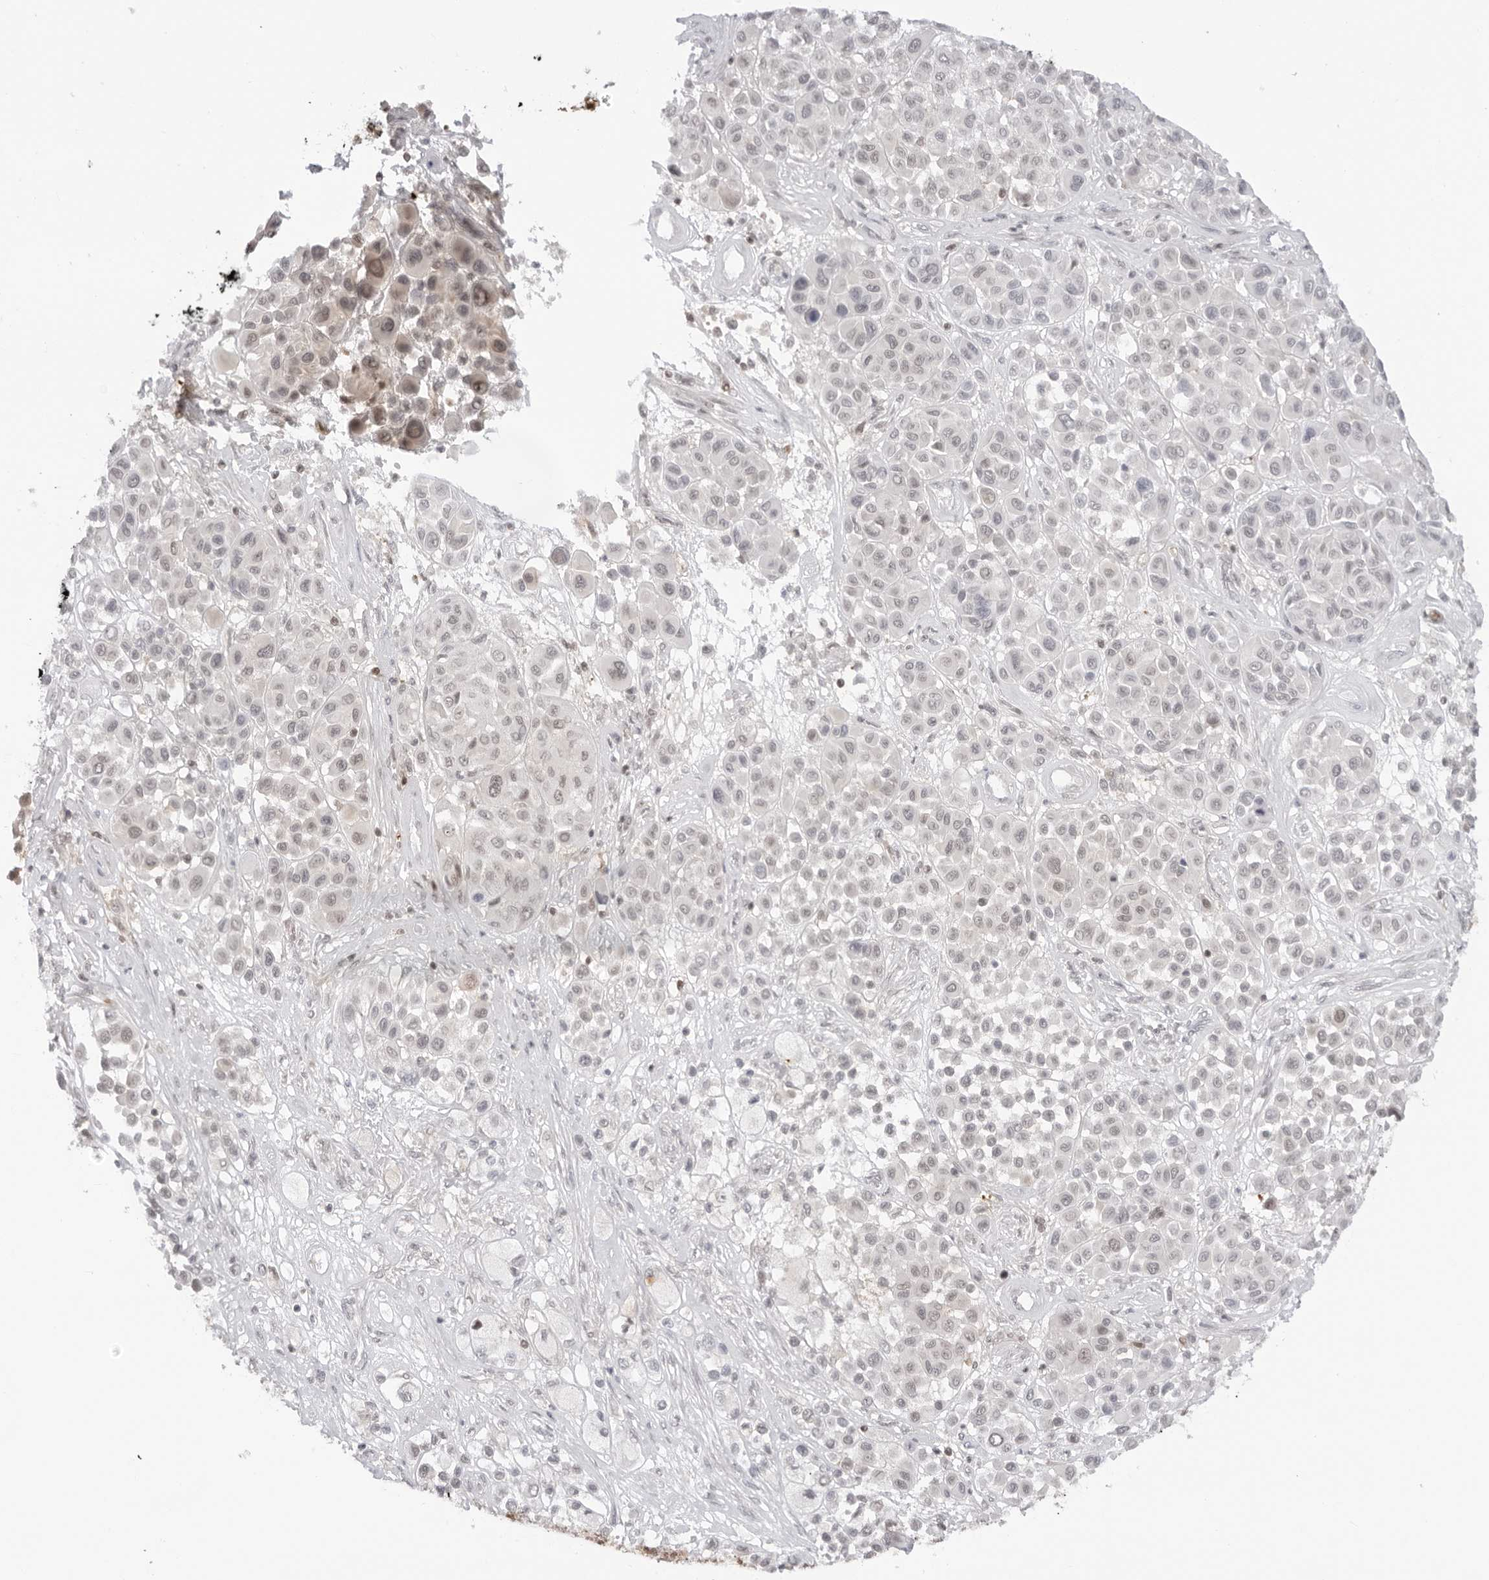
{"staining": {"intensity": "weak", "quantity": "<25%", "location": "nuclear"}, "tissue": "melanoma", "cell_type": "Tumor cells", "image_type": "cancer", "snomed": [{"axis": "morphology", "description": "Malignant melanoma, Metastatic site"}, {"axis": "topography", "description": "Soft tissue"}], "caption": "Tumor cells are negative for protein expression in human melanoma.", "gene": "RNF146", "patient": {"sex": "male", "age": 41}}